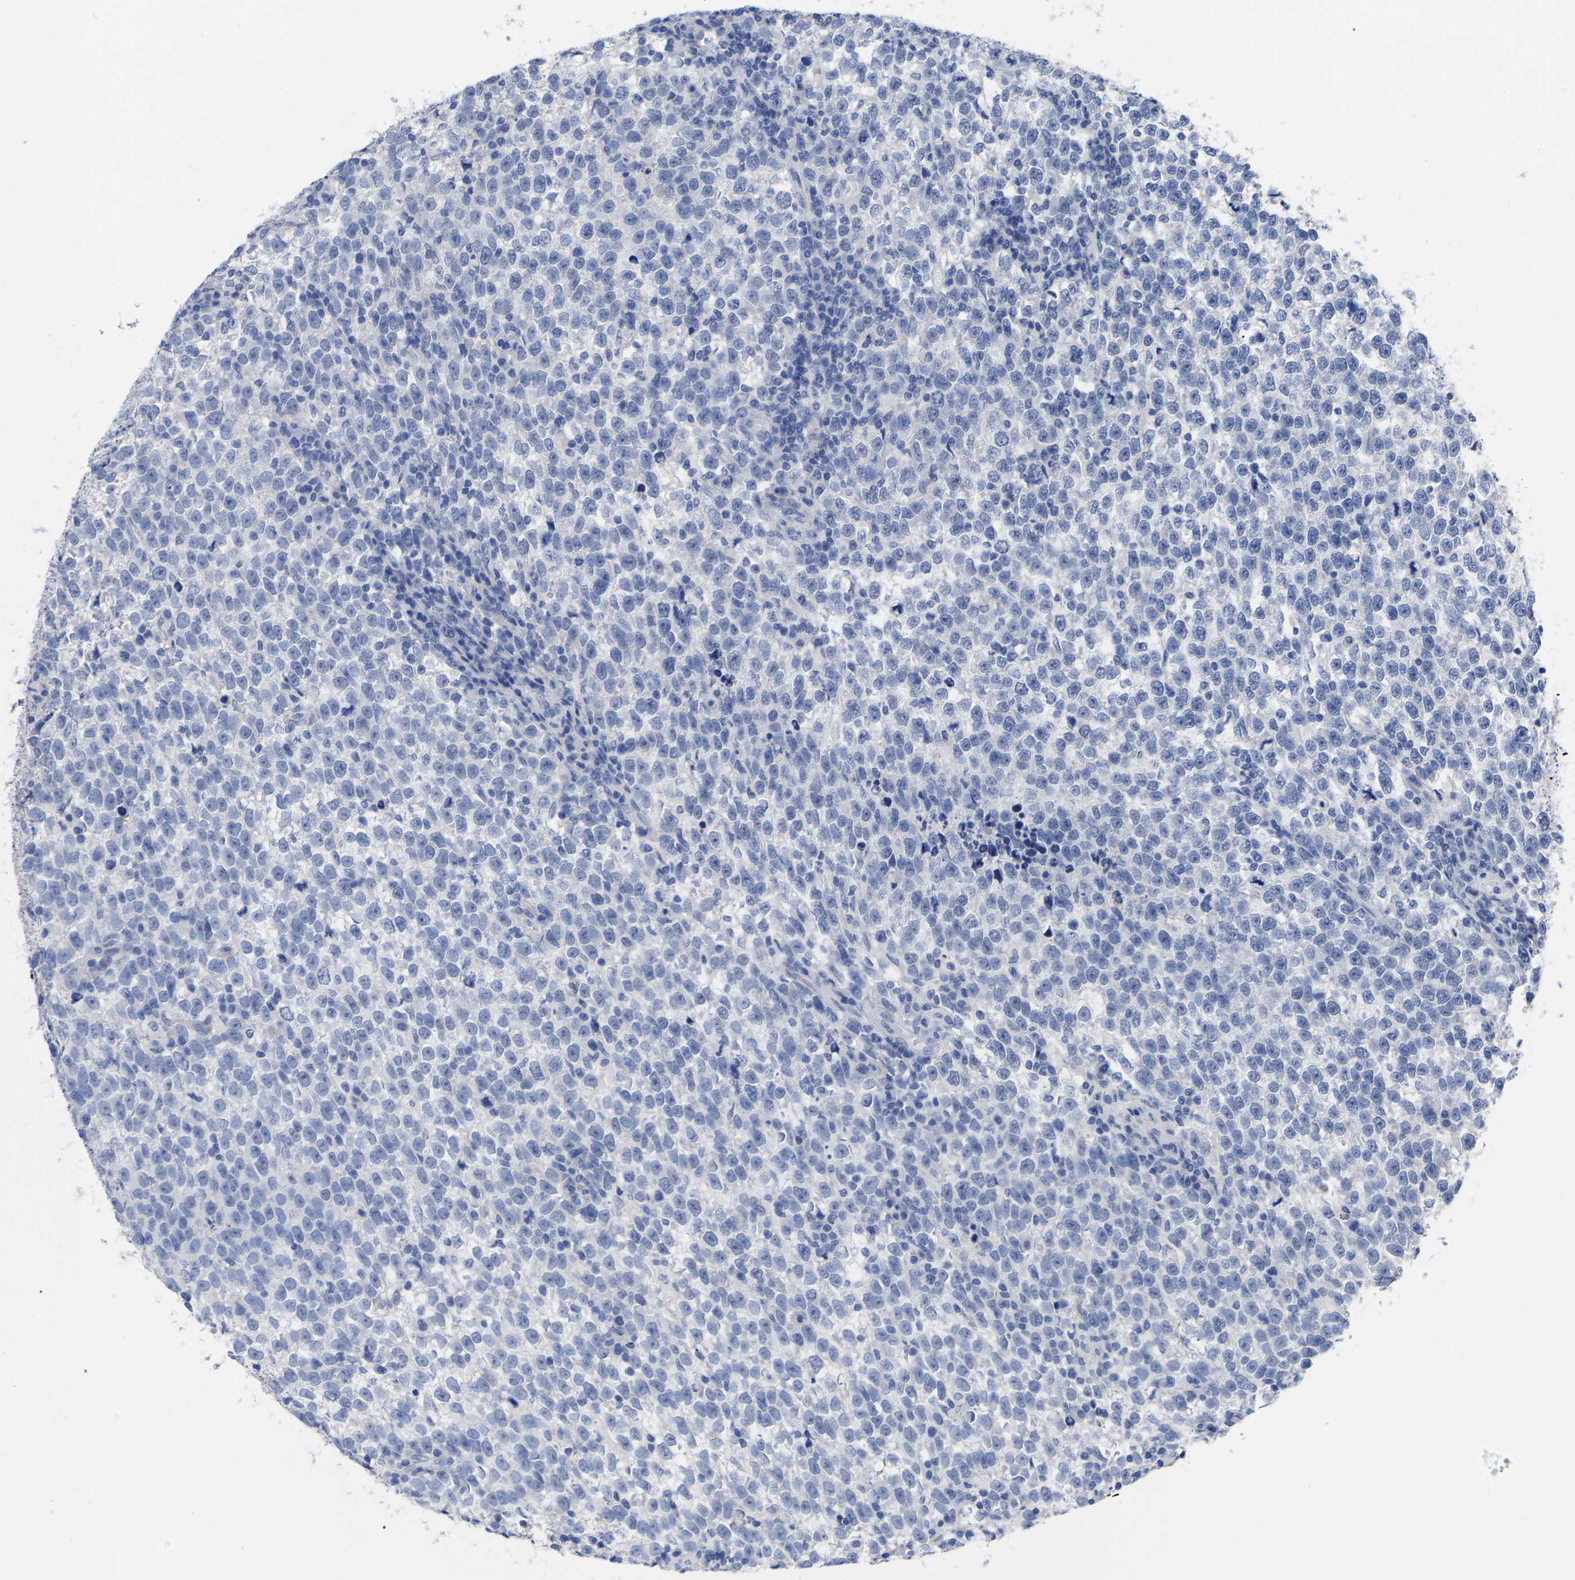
{"staining": {"intensity": "negative", "quantity": "none", "location": "none"}, "tissue": "testis cancer", "cell_type": "Tumor cells", "image_type": "cancer", "snomed": [{"axis": "morphology", "description": "Normal tissue, NOS"}, {"axis": "morphology", "description": "Seminoma, NOS"}, {"axis": "topography", "description": "Testis"}], "caption": "Immunohistochemistry (IHC) of human testis cancer (seminoma) demonstrates no expression in tumor cells.", "gene": "ANXA13", "patient": {"sex": "male", "age": 43}}